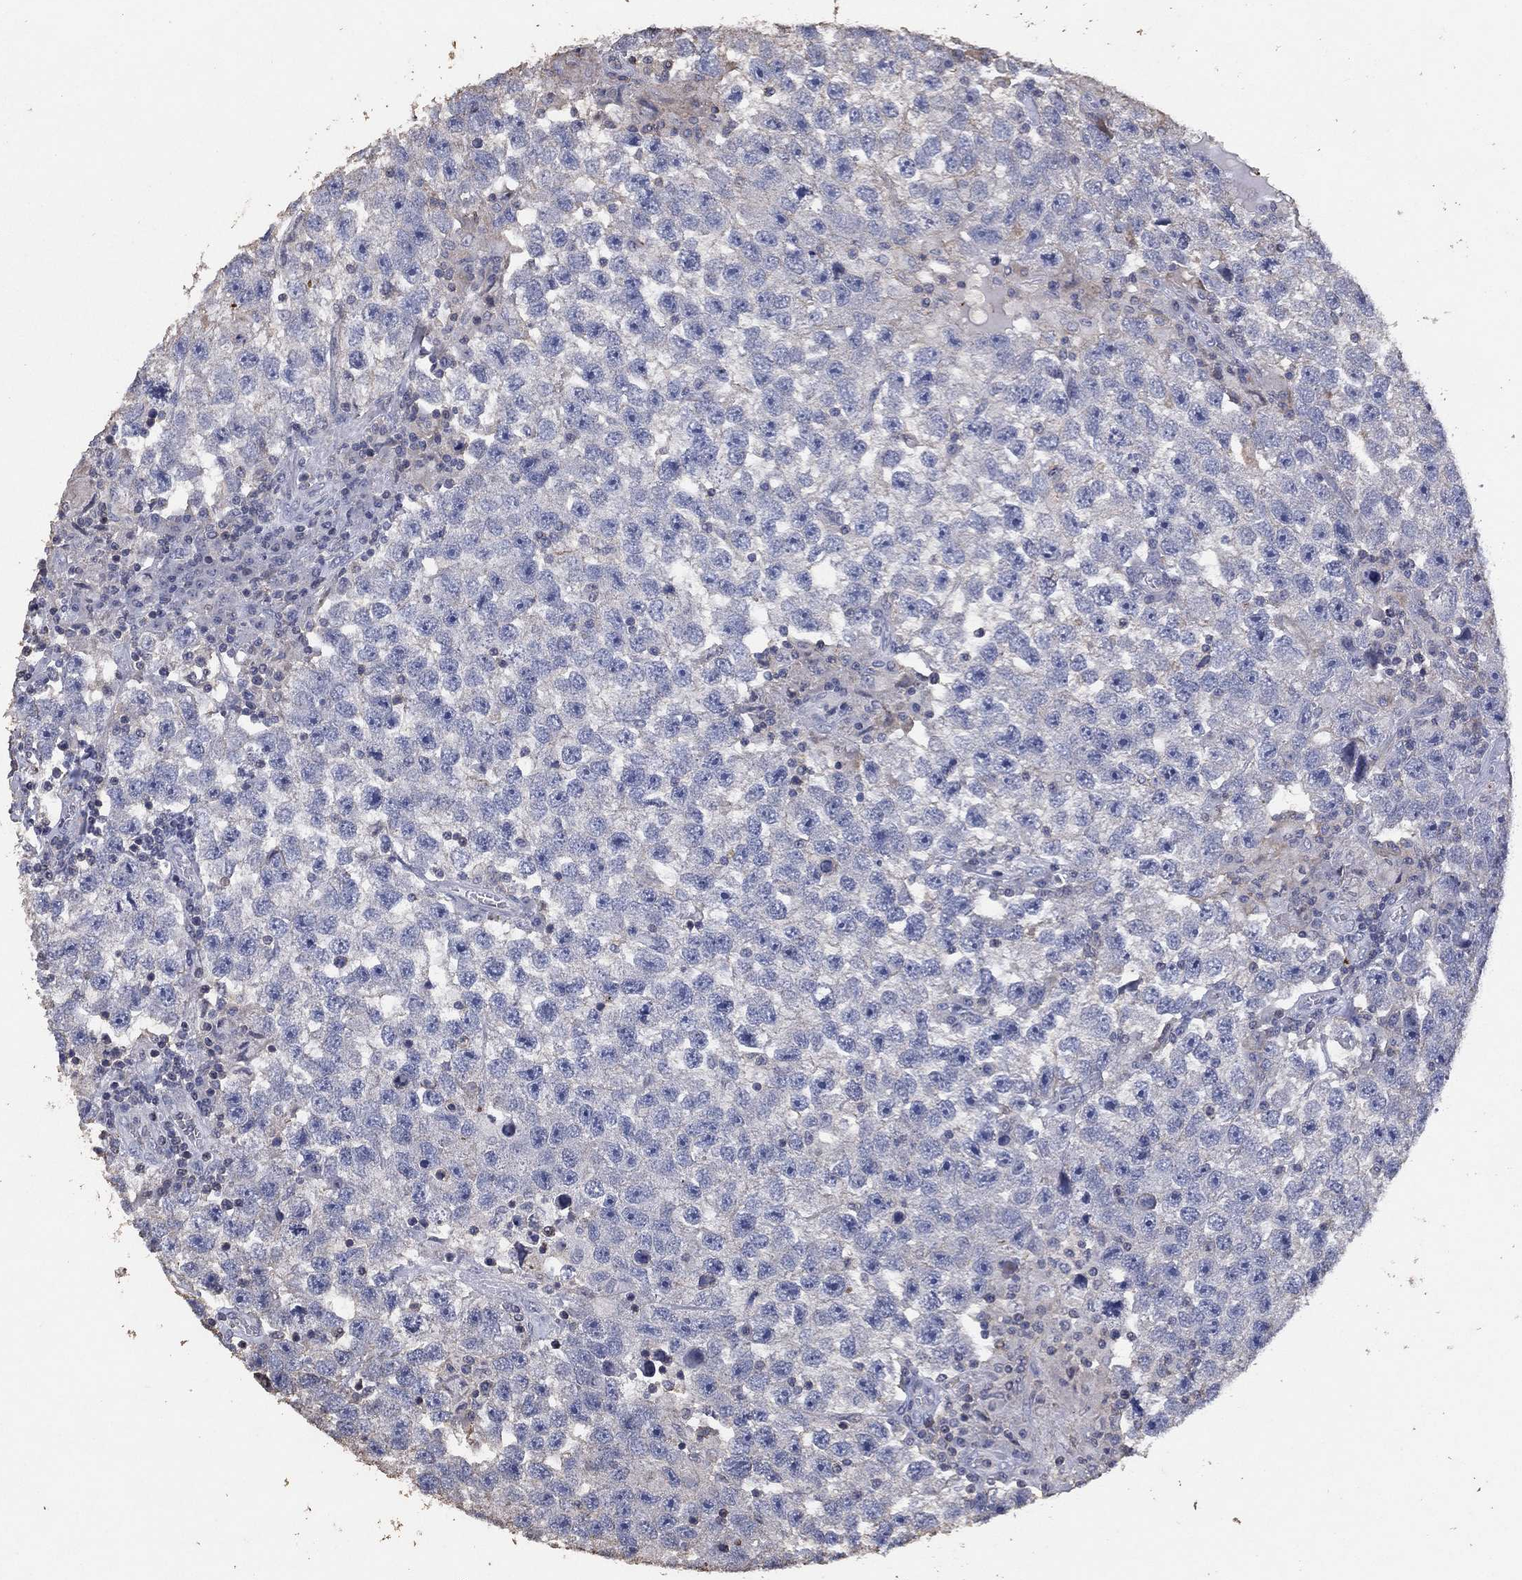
{"staining": {"intensity": "negative", "quantity": "none", "location": "none"}, "tissue": "testis cancer", "cell_type": "Tumor cells", "image_type": "cancer", "snomed": [{"axis": "morphology", "description": "Seminoma, NOS"}, {"axis": "topography", "description": "Testis"}], "caption": "Immunohistochemical staining of human testis cancer shows no significant positivity in tumor cells.", "gene": "ADPRHL1", "patient": {"sex": "male", "age": 26}}